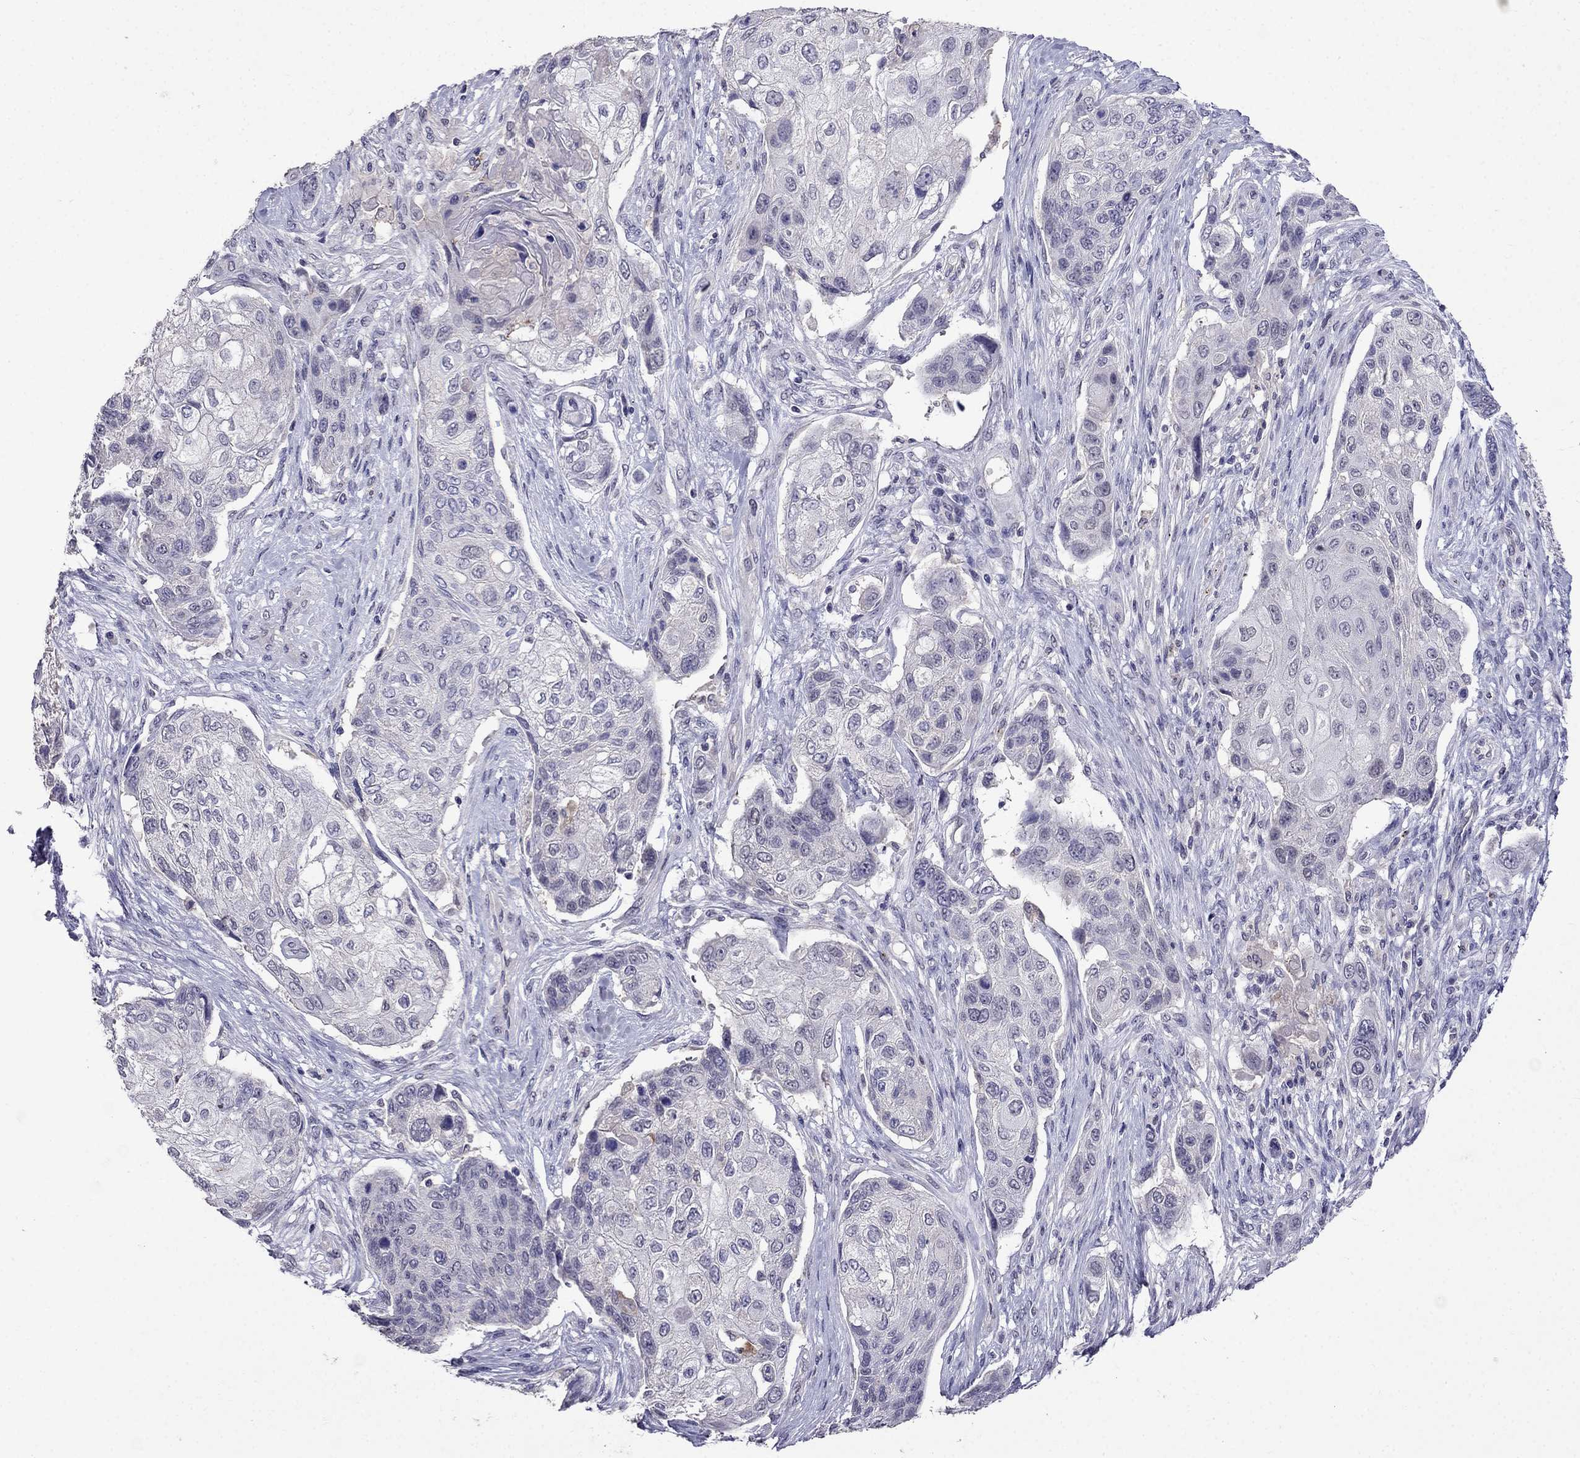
{"staining": {"intensity": "negative", "quantity": "none", "location": "none"}, "tissue": "lung cancer", "cell_type": "Tumor cells", "image_type": "cancer", "snomed": [{"axis": "morphology", "description": "Normal tissue, NOS"}, {"axis": "morphology", "description": "Squamous cell carcinoma, NOS"}, {"axis": "topography", "description": "Bronchus"}, {"axis": "topography", "description": "Lung"}], "caption": "Immunohistochemical staining of human lung squamous cell carcinoma demonstrates no significant staining in tumor cells. Brightfield microscopy of IHC stained with DAB (brown) and hematoxylin (blue), captured at high magnification.", "gene": "AQP9", "patient": {"sex": "male", "age": 69}}